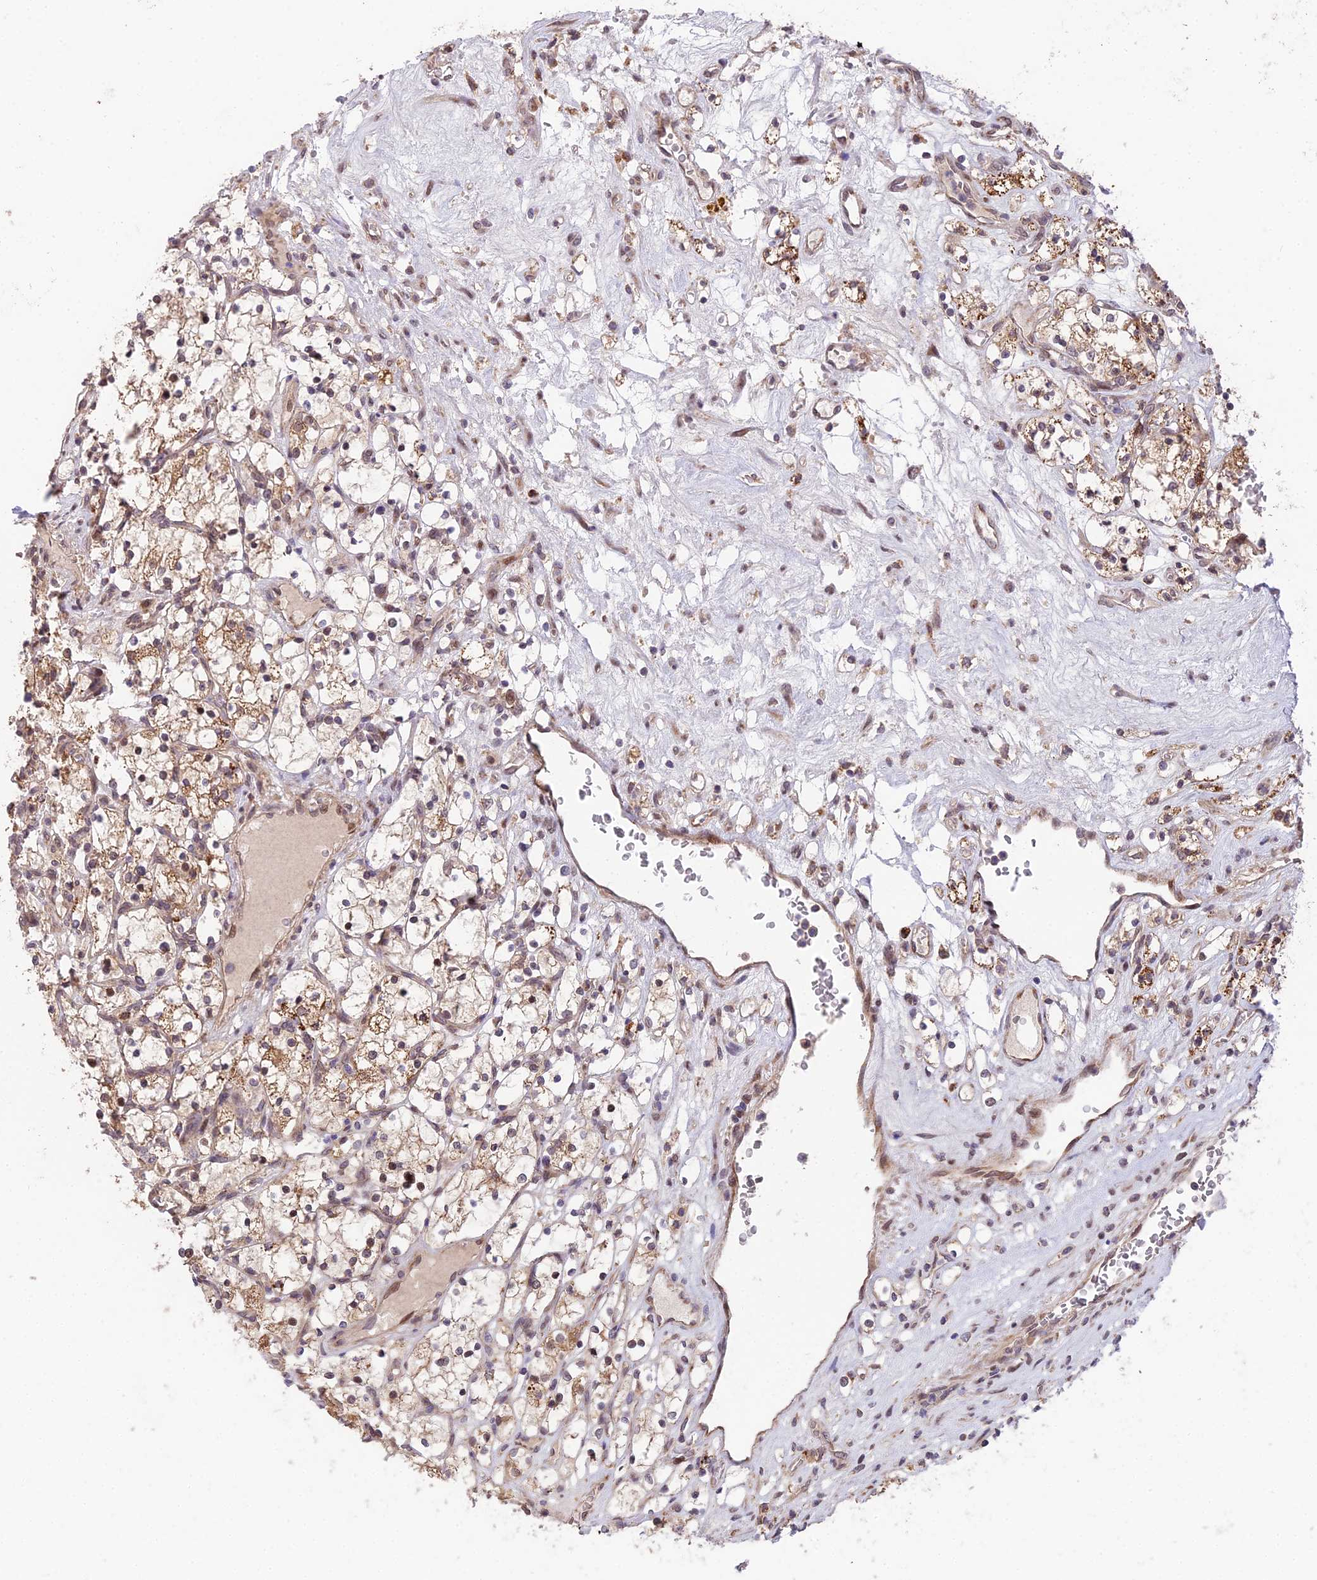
{"staining": {"intensity": "moderate", "quantity": "<25%", "location": "cytoplasmic/membranous,nuclear"}, "tissue": "renal cancer", "cell_type": "Tumor cells", "image_type": "cancer", "snomed": [{"axis": "morphology", "description": "Adenocarcinoma, NOS"}, {"axis": "topography", "description": "Kidney"}], "caption": "Tumor cells demonstrate moderate cytoplasmic/membranous and nuclear expression in about <25% of cells in renal adenocarcinoma. The protein is stained brown, and the nuclei are stained in blue (DAB IHC with brightfield microscopy, high magnification).", "gene": "CYP2R1", "patient": {"sex": "female", "age": 69}}